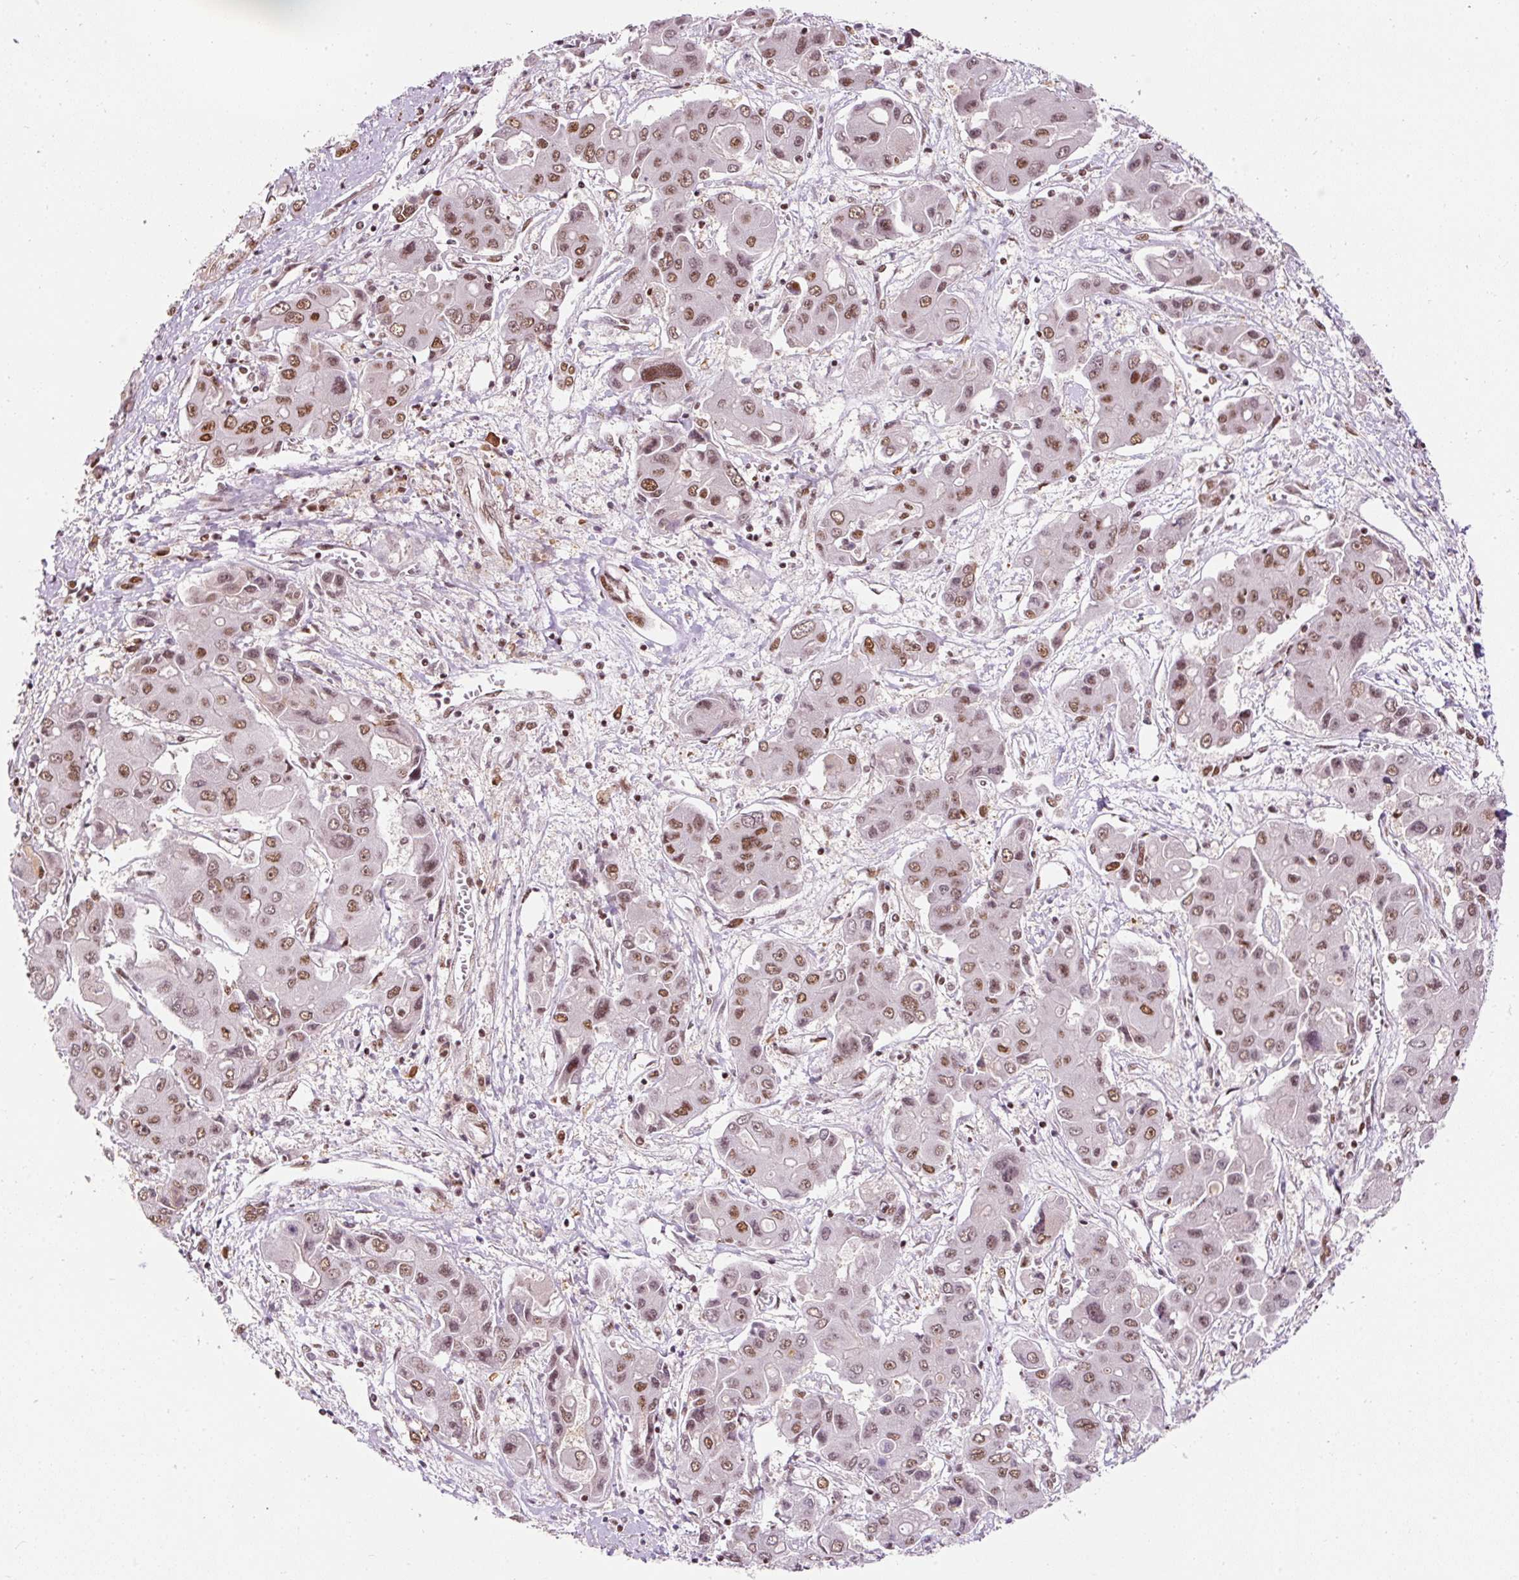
{"staining": {"intensity": "moderate", "quantity": "25%-75%", "location": "nuclear"}, "tissue": "liver cancer", "cell_type": "Tumor cells", "image_type": "cancer", "snomed": [{"axis": "morphology", "description": "Cholangiocarcinoma"}, {"axis": "topography", "description": "Liver"}], "caption": "Protein expression analysis of liver cancer (cholangiocarcinoma) displays moderate nuclear expression in about 25%-75% of tumor cells.", "gene": "HNRNPC", "patient": {"sex": "male", "age": 67}}